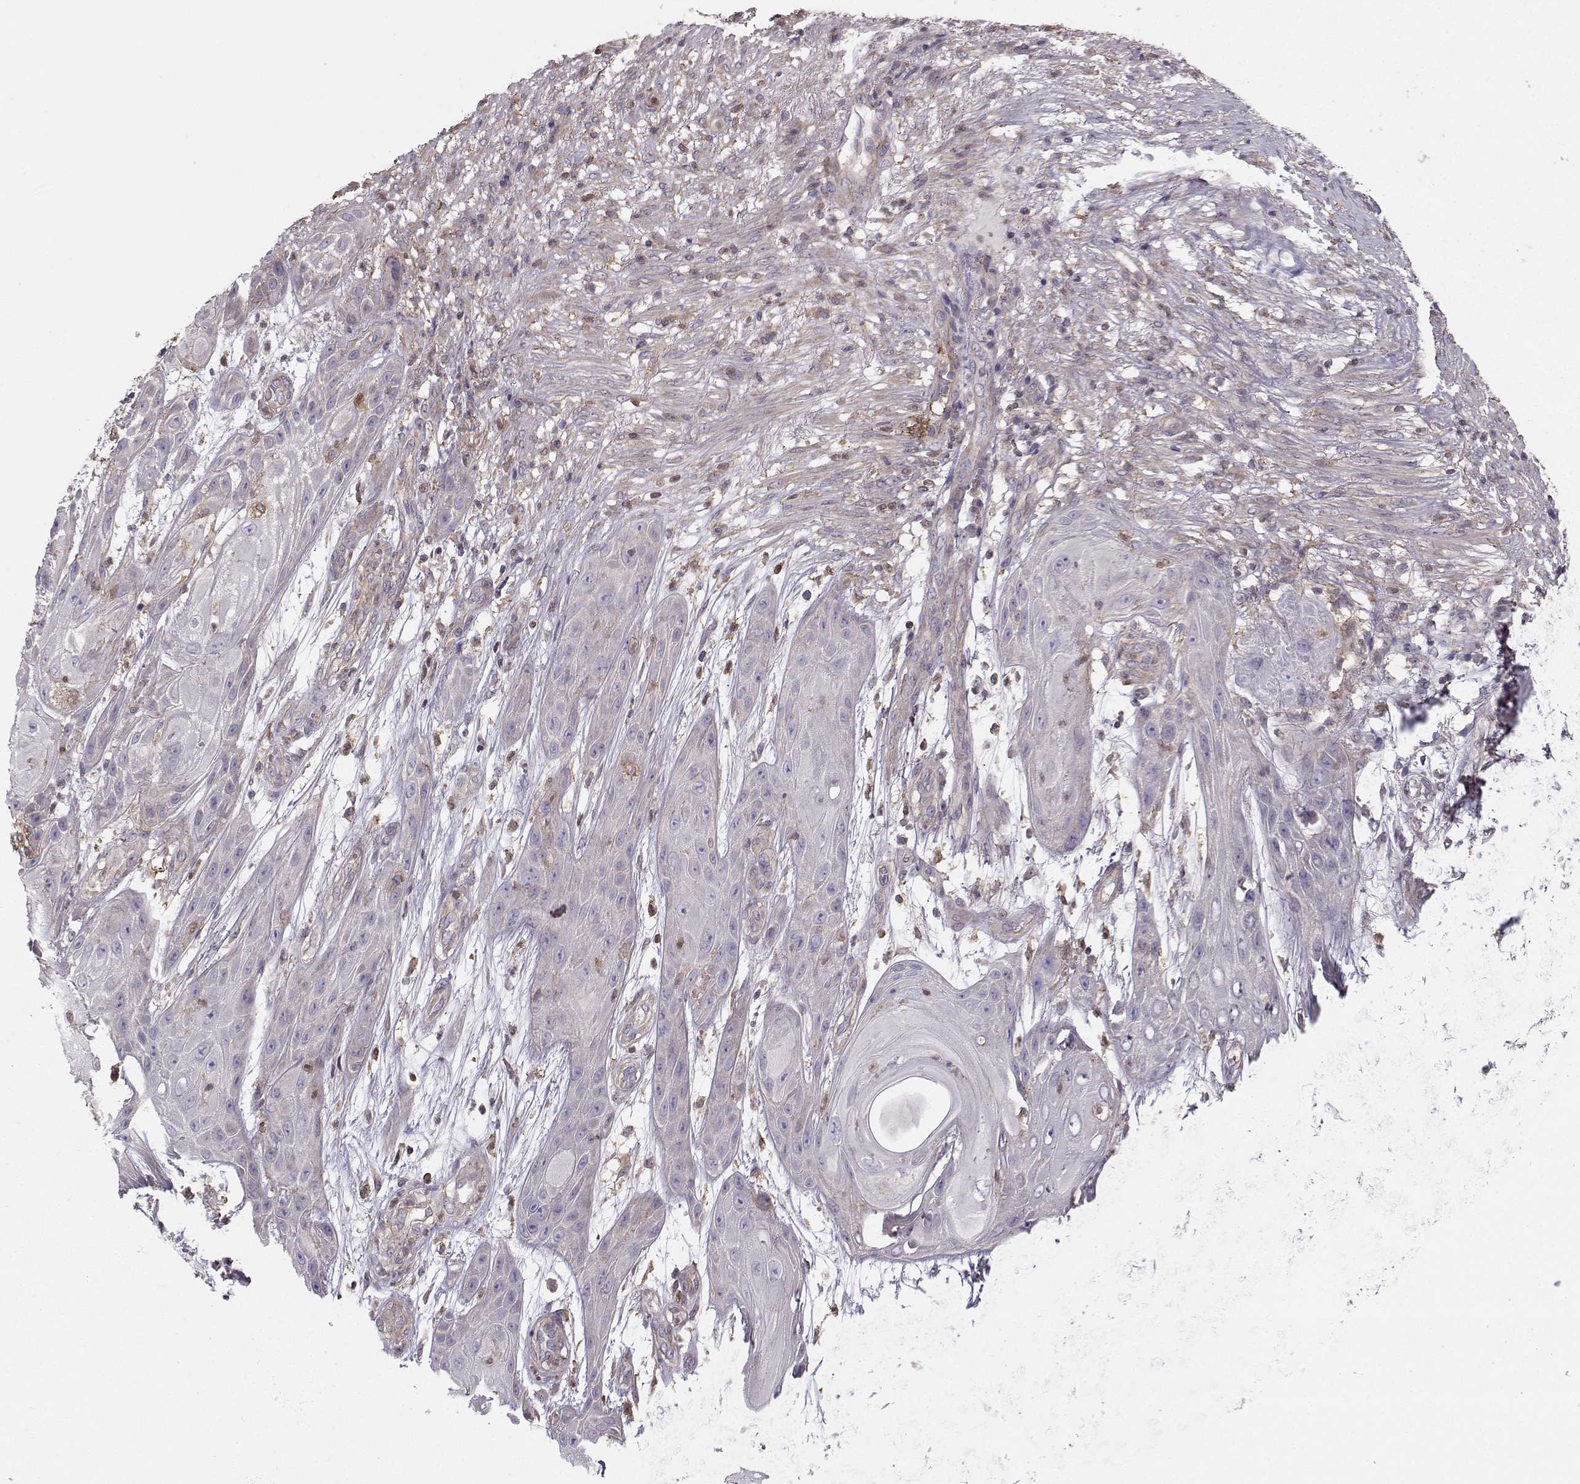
{"staining": {"intensity": "negative", "quantity": "none", "location": "none"}, "tissue": "skin cancer", "cell_type": "Tumor cells", "image_type": "cancer", "snomed": [{"axis": "morphology", "description": "Squamous cell carcinoma, NOS"}, {"axis": "topography", "description": "Skin"}], "caption": "Protein analysis of skin cancer (squamous cell carcinoma) exhibits no significant expression in tumor cells.", "gene": "ASB16", "patient": {"sex": "male", "age": 62}}